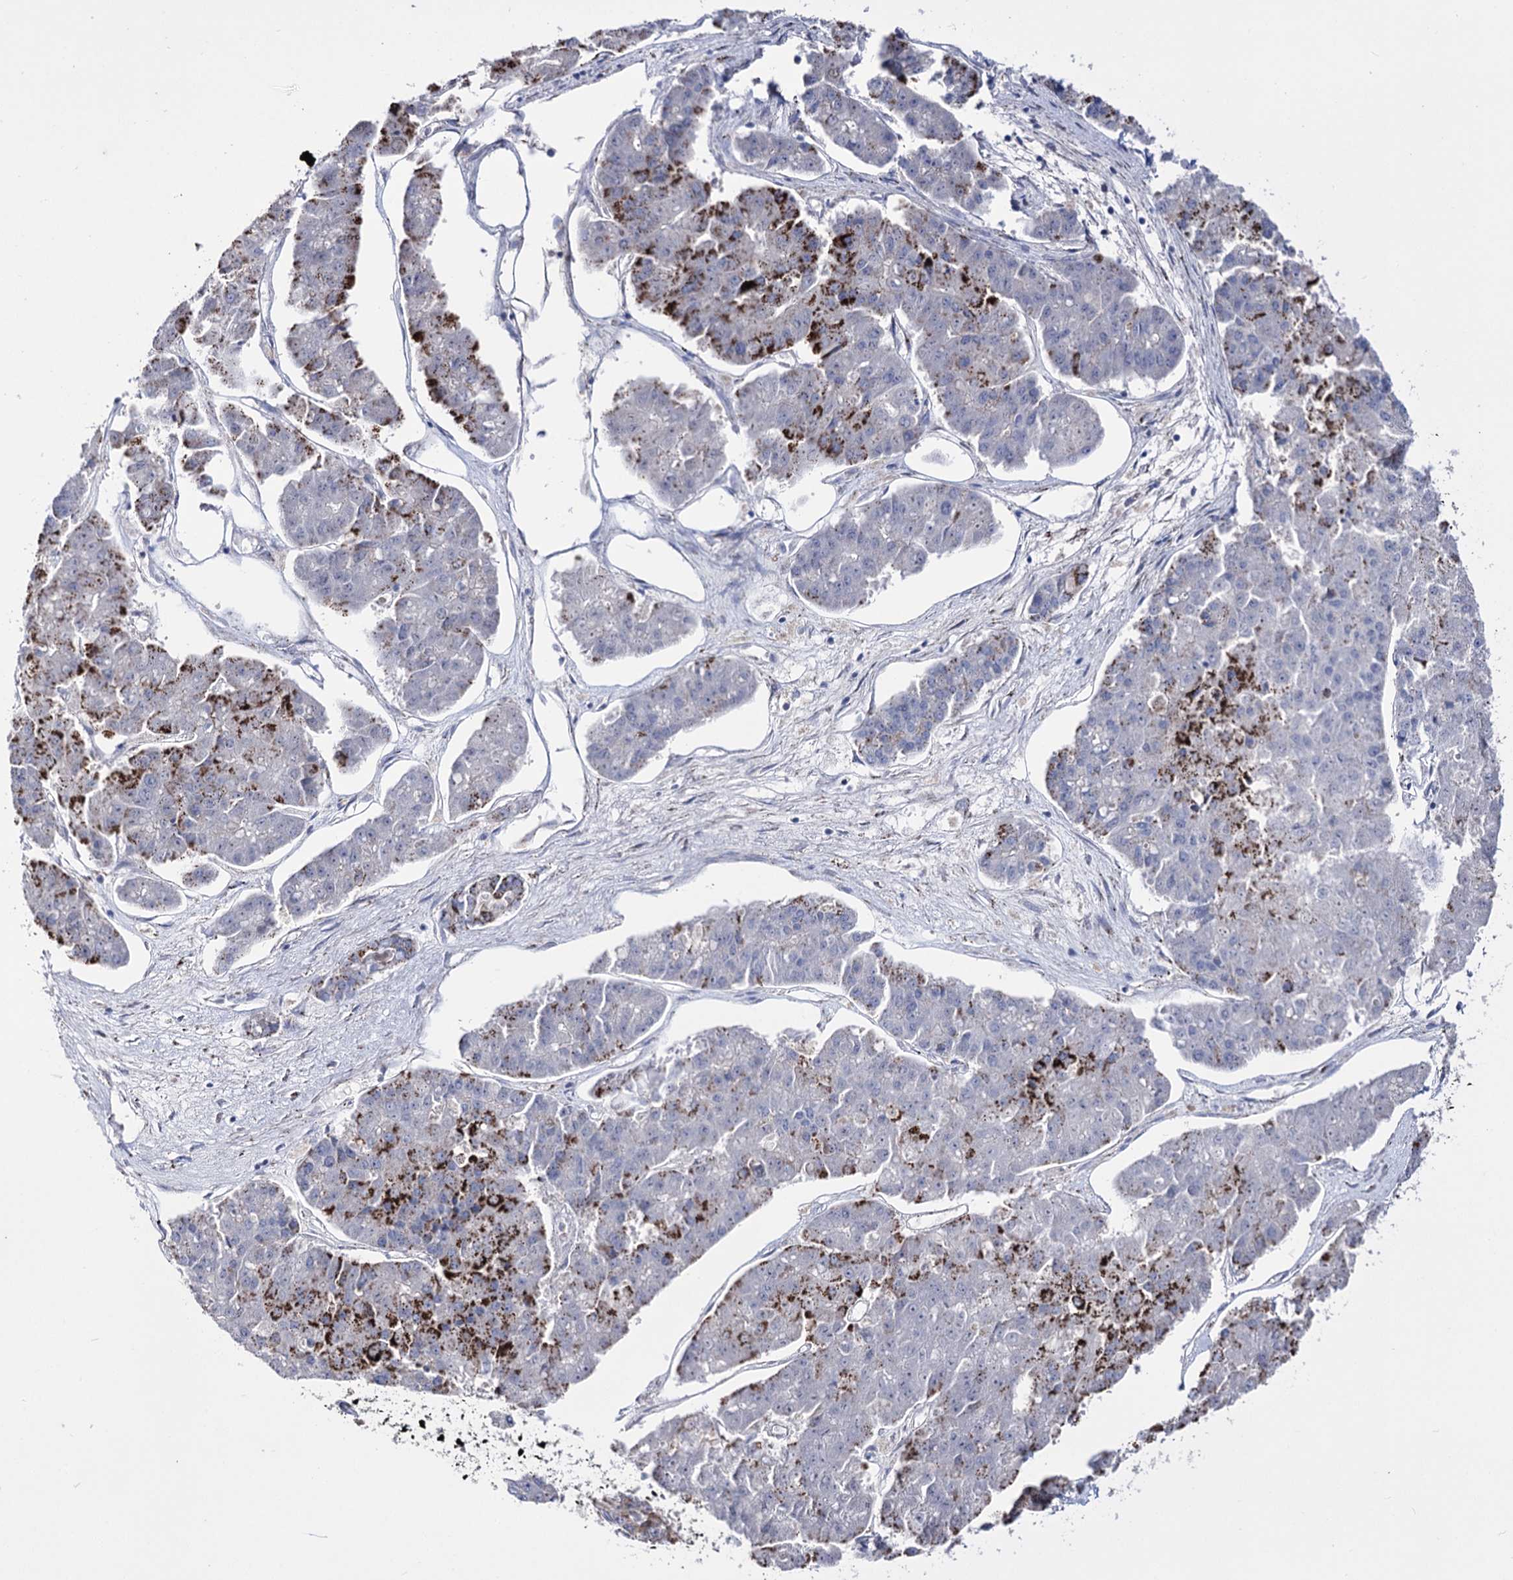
{"staining": {"intensity": "strong", "quantity": "25%-75%", "location": "cytoplasmic/membranous"}, "tissue": "pancreatic cancer", "cell_type": "Tumor cells", "image_type": "cancer", "snomed": [{"axis": "morphology", "description": "Adenocarcinoma, NOS"}, {"axis": "topography", "description": "Pancreas"}], "caption": "Tumor cells reveal high levels of strong cytoplasmic/membranous positivity in approximately 25%-75% of cells in human pancreatic cancer.", "gene": "OSBPL5", "patient": {"sex": "male", "age": 50}}